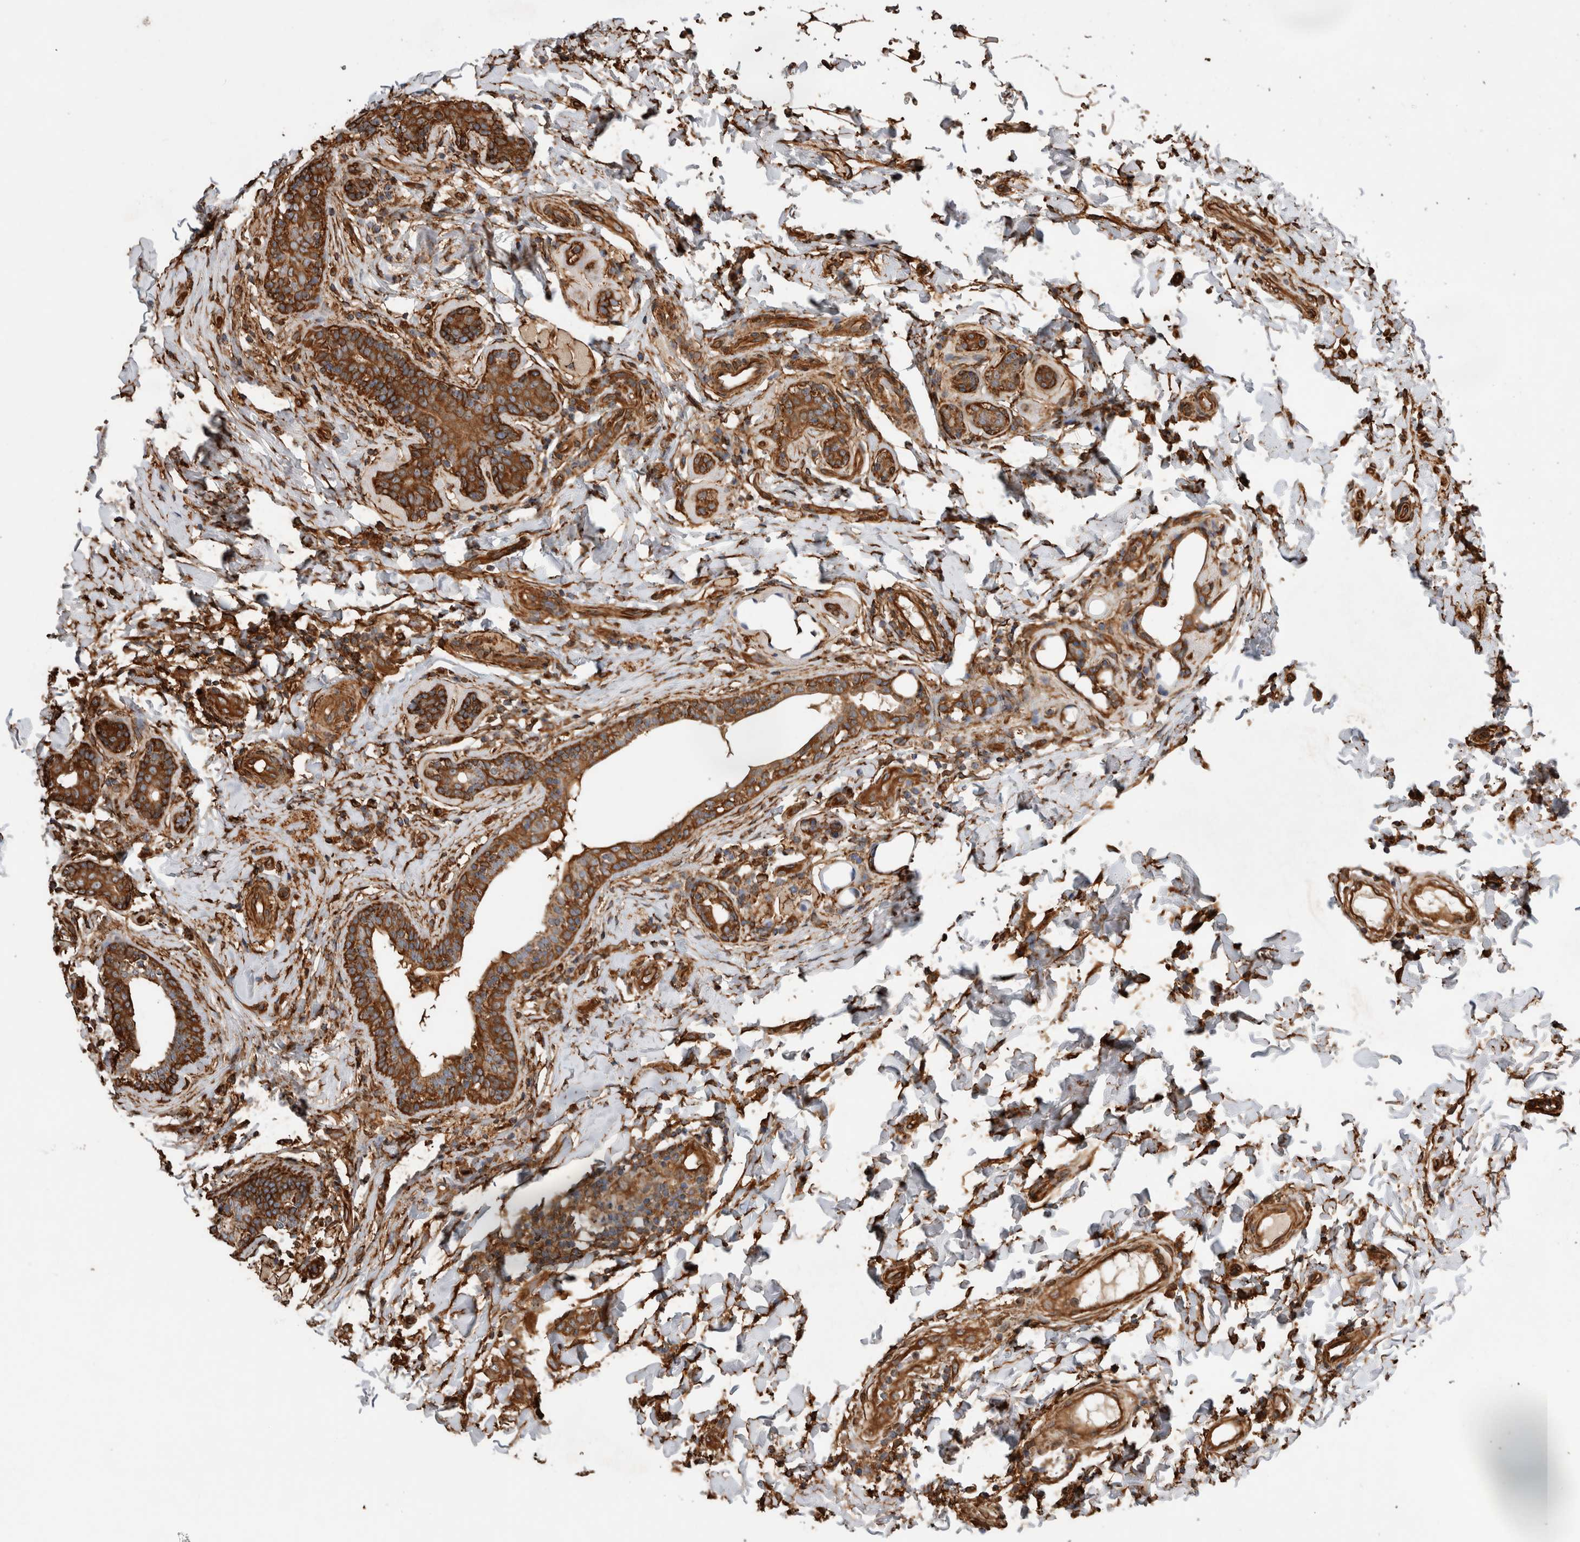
{"staining": {"intensity": "strong", "quantity": ">75%", "location": "cytoplasmic/membranous"}, "tissue": "breast cancer", "cell_type": "Tumor cells", "image_type": "cancer", "snomed": [{"axis": "morphology", "description": "Normal tissue, NOS"}, {"axis": "morphology", "description": "Lobular carcinoma"}, {"axis": "topography", "description": "Breast"}], "caption": "Immunohistochemical staining of human lobular carcinoma (breast) shows strong cytoplasmic/membranous protein expression in approximately >75% of tumor cells.", "gene": "ZNF397", "patient": {"sex": "female", "age": 47}}